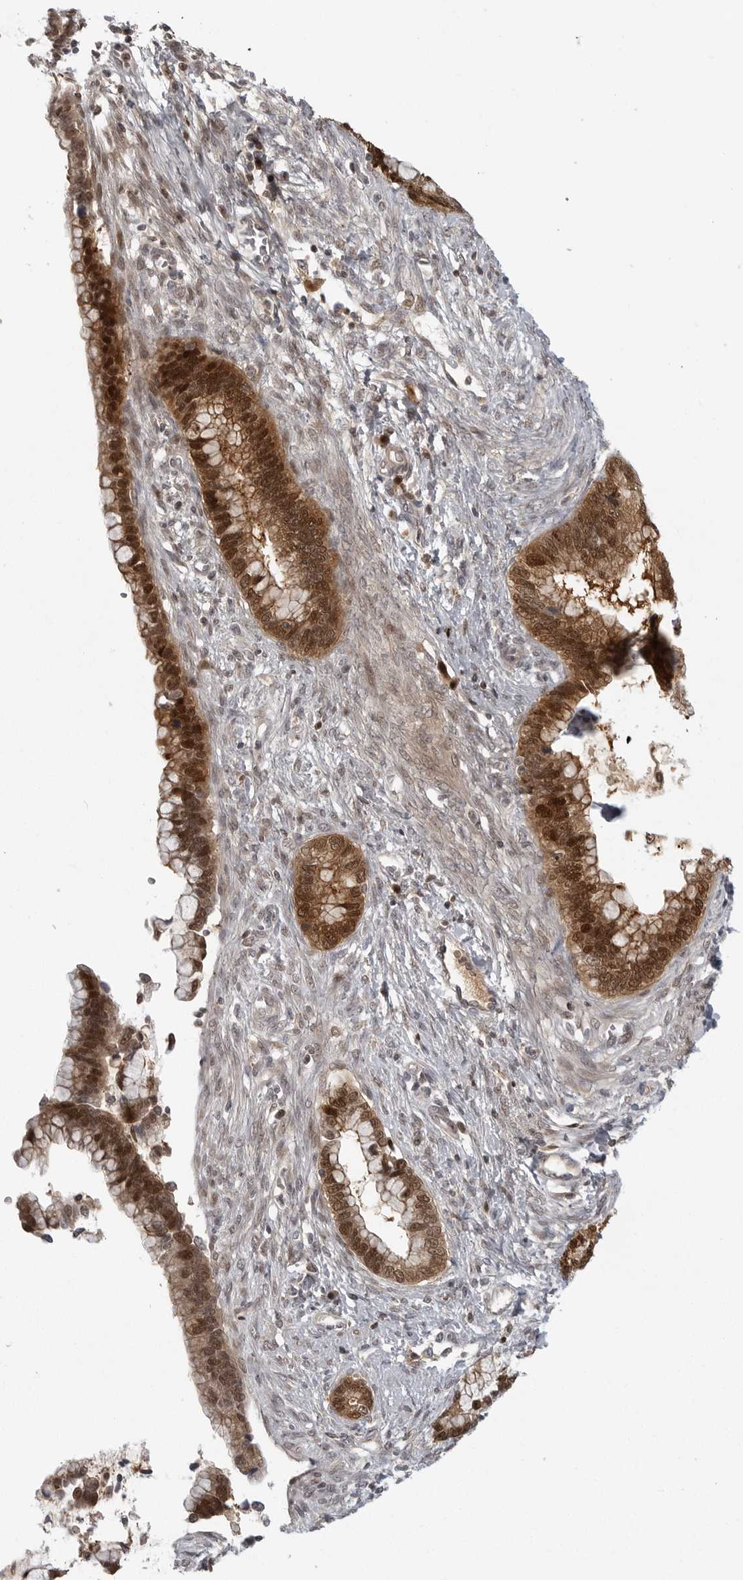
{"staining": {"intensity": "strong", "quantity": ">75%", "location": "cytoplasmic/membranous,nuclear"}, "tissue": "cervical cancer", "cell_type": "Tumor cells", "image_type": "cancer", "snomed": [{"axis": "morphology", "description": "Adenocarcinoma, NOS"}, {"axis": "topography", "description": "Cervix"}], "caption": "Immunohistochemical staining of human cervical cancer exhibits strong cytoplasmic/membranous and nuclear protein positivity in approximately >75% of tumor cells.", "gene": "CTIF", "patient": {"sex": "female", "age": 44}}